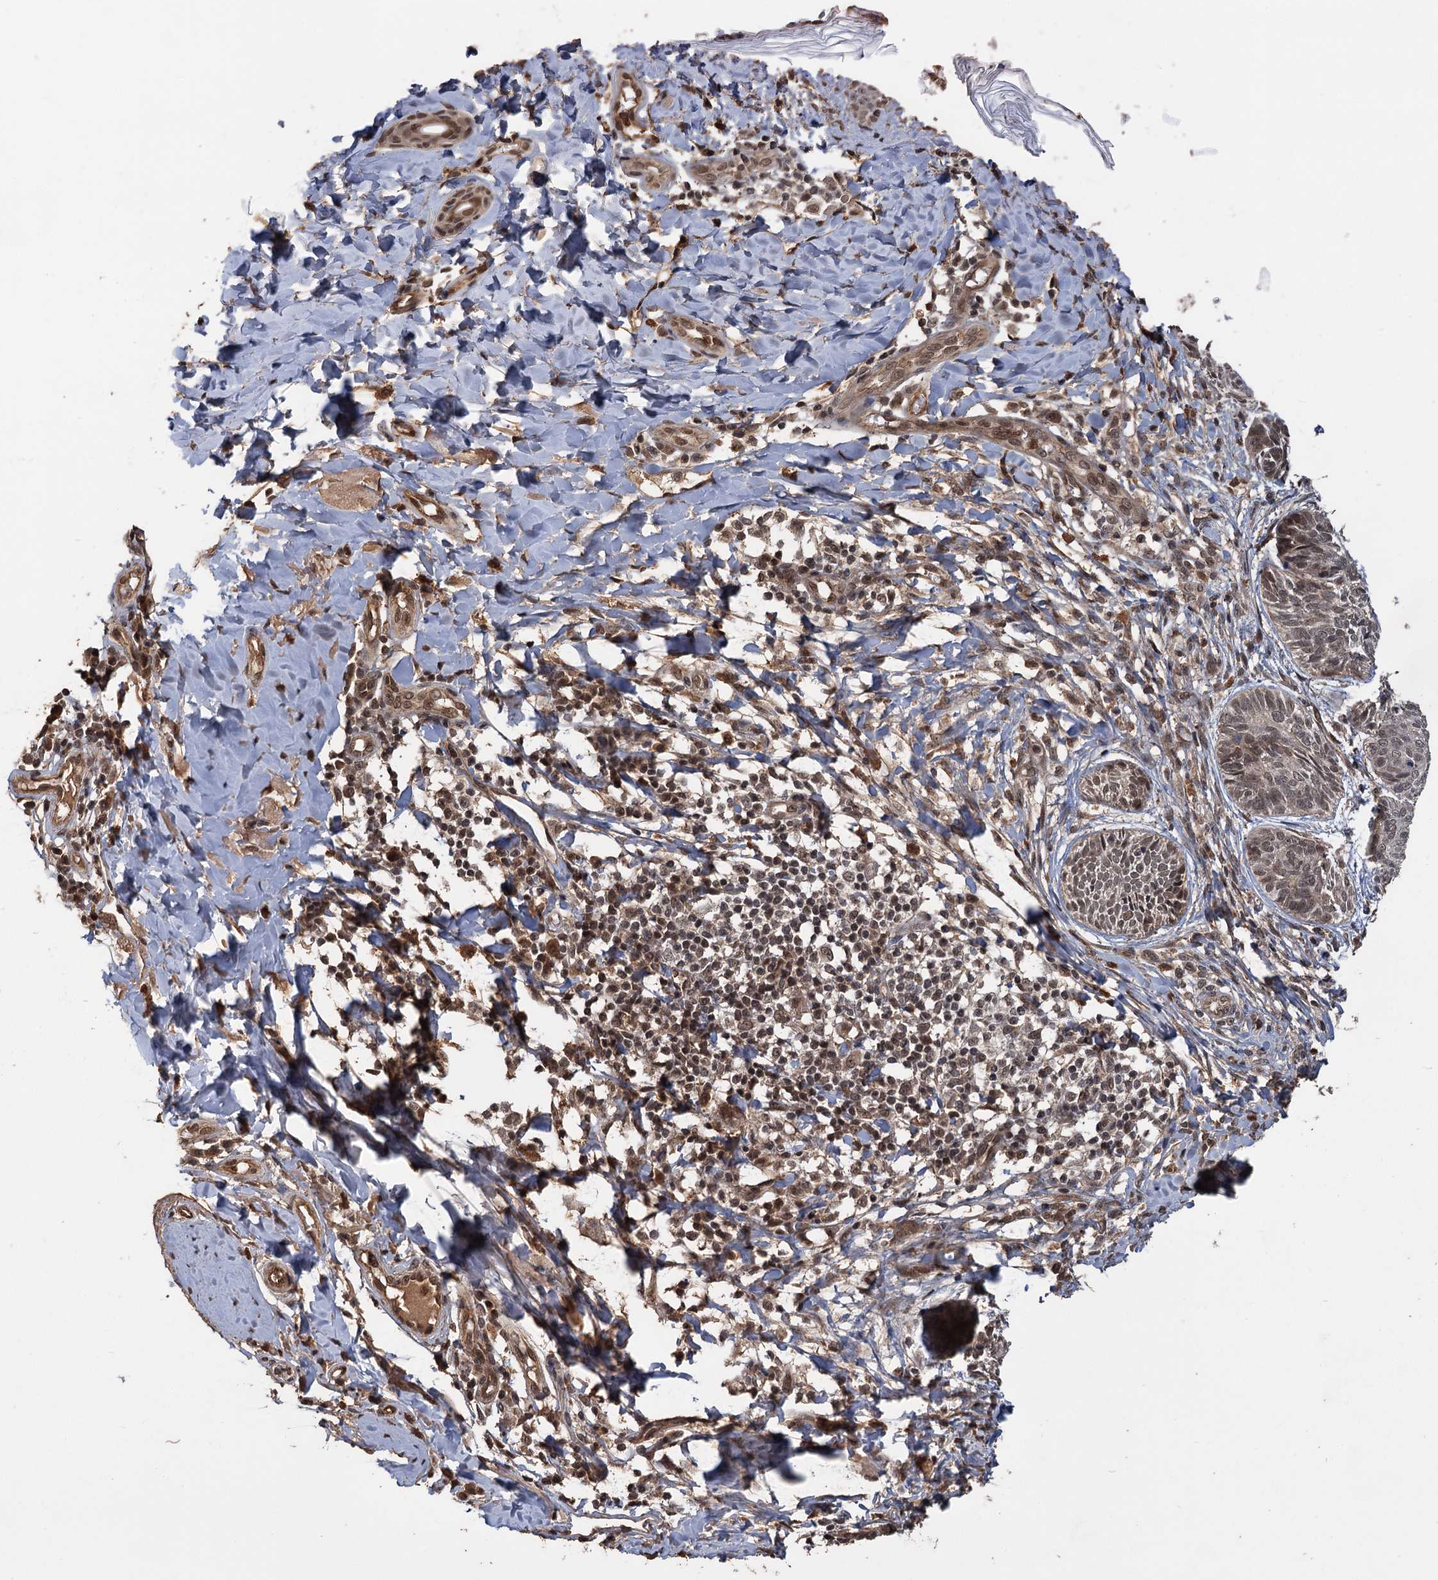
{"staining": {"intensity": "moderate", "quantity": ">75%", "location": "cytoplasmic/membranous,nuclear"}, "tissue": "skin cancer", "cell_type": "Tumor cells", "image_type": "cancer", "snomed": [{"axis": "morphology", "description": "Normal tissue, NOS"}, {"axis": "morphology", "description": "Basal cell carcinoma"}, {"axis": "topography", "description": "Skin"}], "caption": "The immunohistochemical stain highlights moderate cytoplasmic/membranous and nuclear expression in tumor cells of basal cell carcinoma (skin) tissue. Using DAB (brown) and hematoxylin (blue) stains, captured at high magnification using brightfield microscopy.", "gene": "KANSL2", "patient": {"sex": "male", "age": 66}}